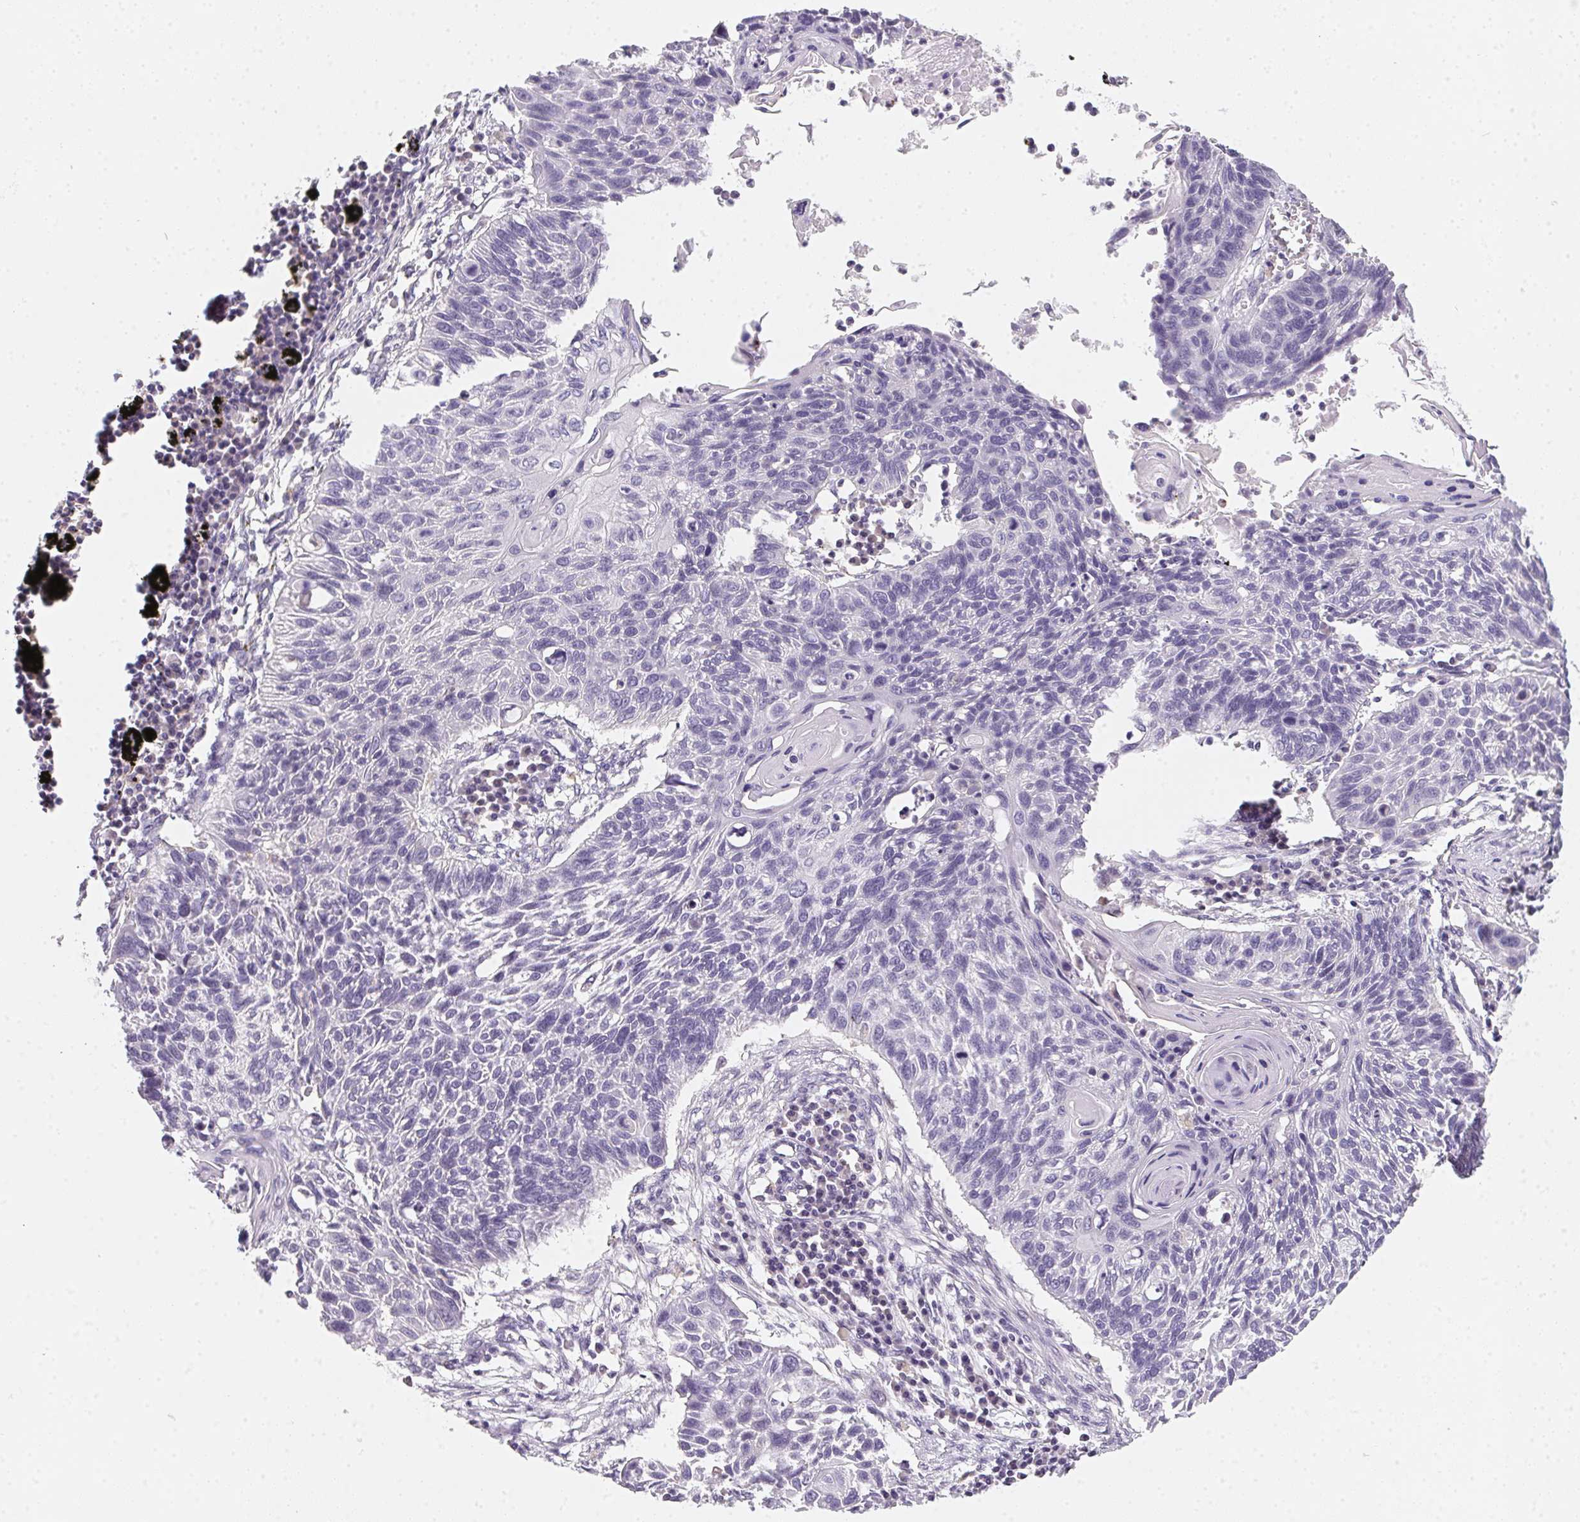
{"staining": {"intensity": "negative", "quantity": "none", "location": "none"}, "tissue": "lung cancer", "cell_type": "Tumor cells", "image_type": "cancer", "snomed": [{"axis": "morphology", "description": "Squamous cell carcinoma, NOS"}, {"axis": "topography", "description": "Lung"}], "caption": "Tumor cells are negative for brown protein staining in lung cancer.", "gene": "SLC6A18", "patient": {"sex": "male", "age": 78}}